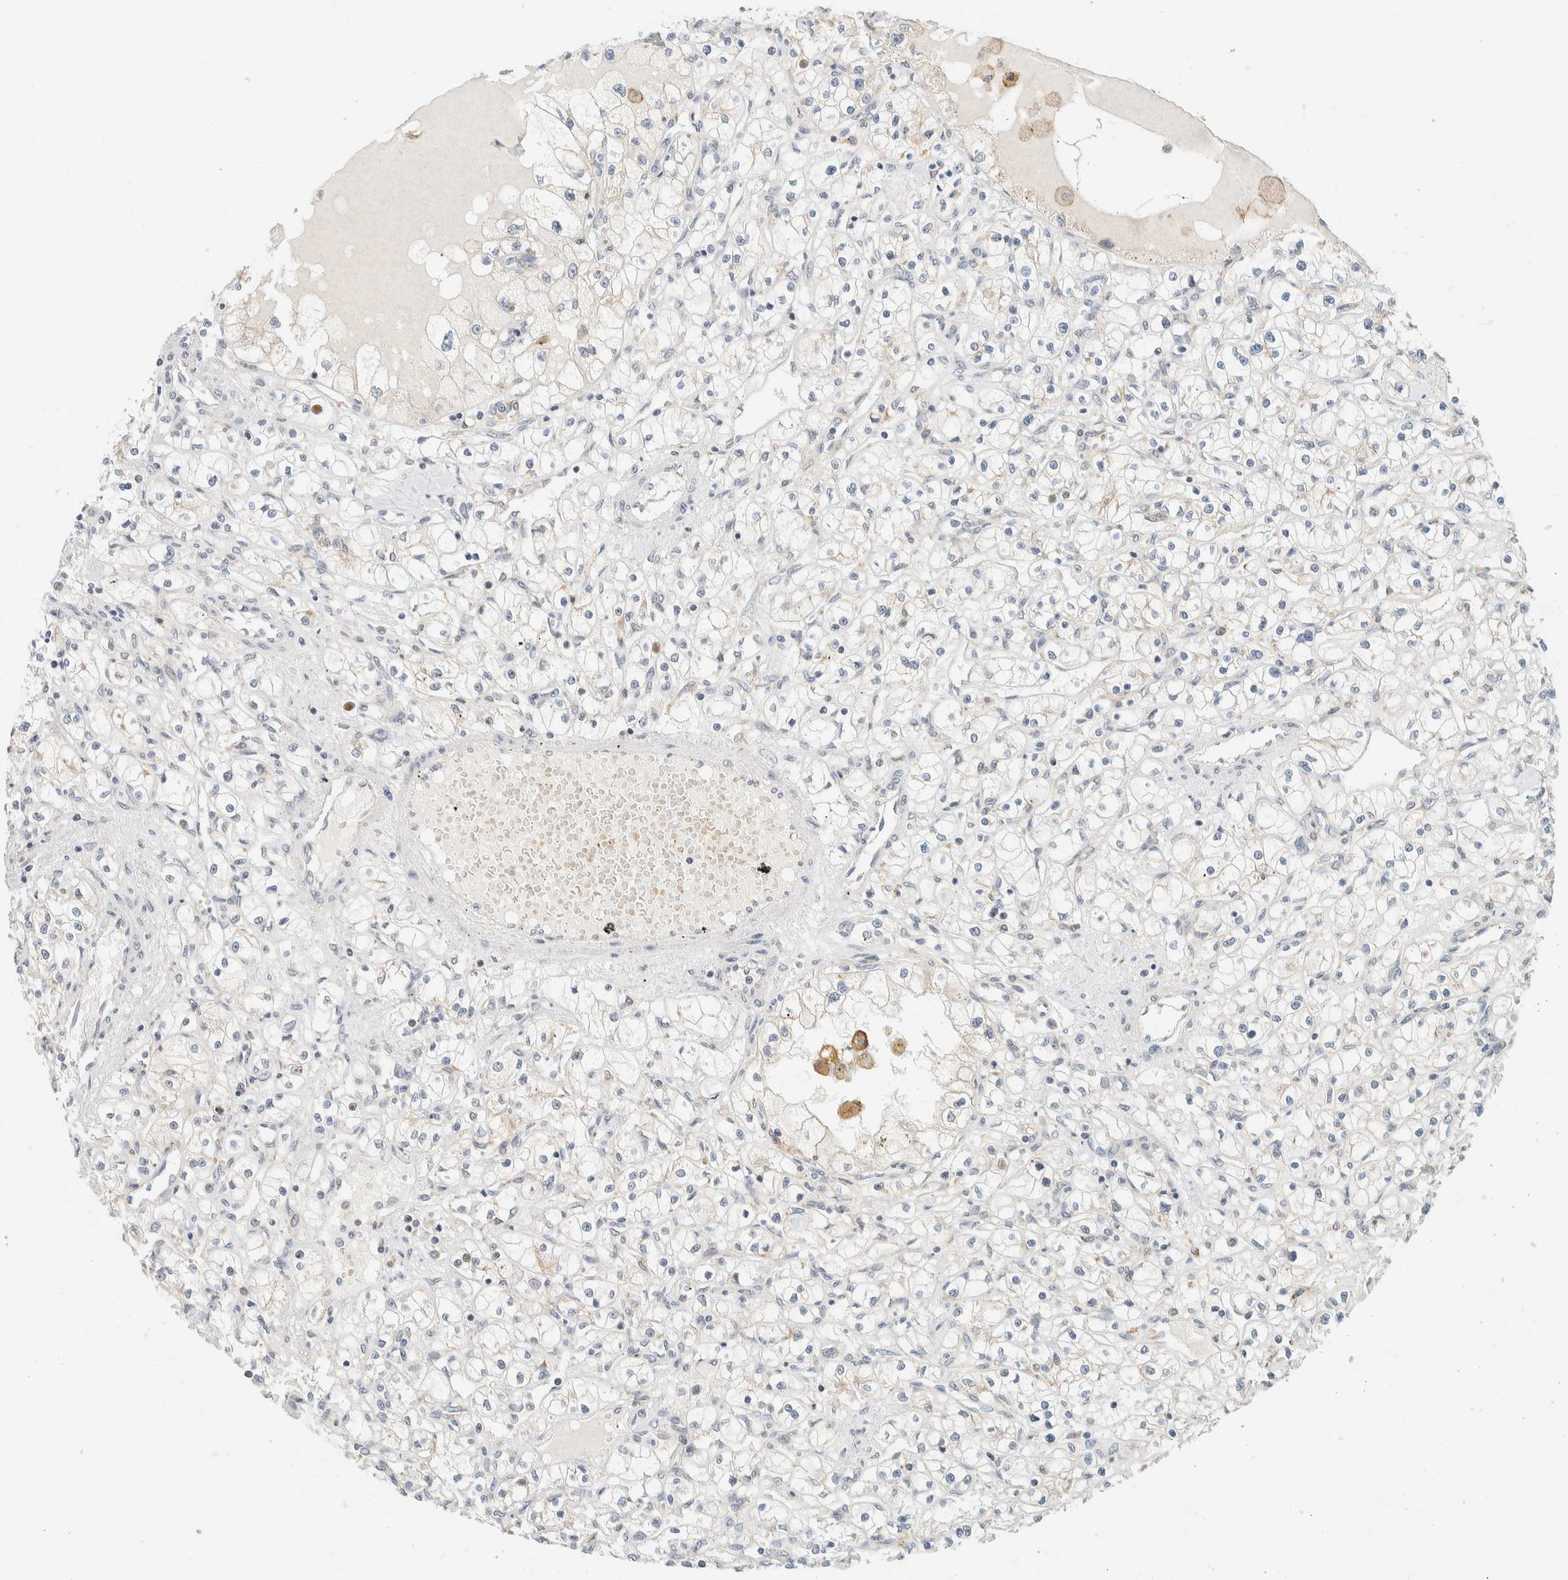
{"staining": {"intensity": "weak", "quantity": "<25%", "location": "cytoplasmic/membranous"}, "tissue": "renal cancer", "cell_type": "Tumor cells", "image_type": "cancer", "snomed": [{"axis": "morphology", "description": "Adenocarcinoma, NOS"}, {"axis": "topography", "description": "Kidney"}], "caption": "Human renal cancer (adenocarcinoma) stained for a protein using IHC shows no expression in tumor cells.", "gene": "SUMF2", "patient": {"sex": "male", "age": 56}}